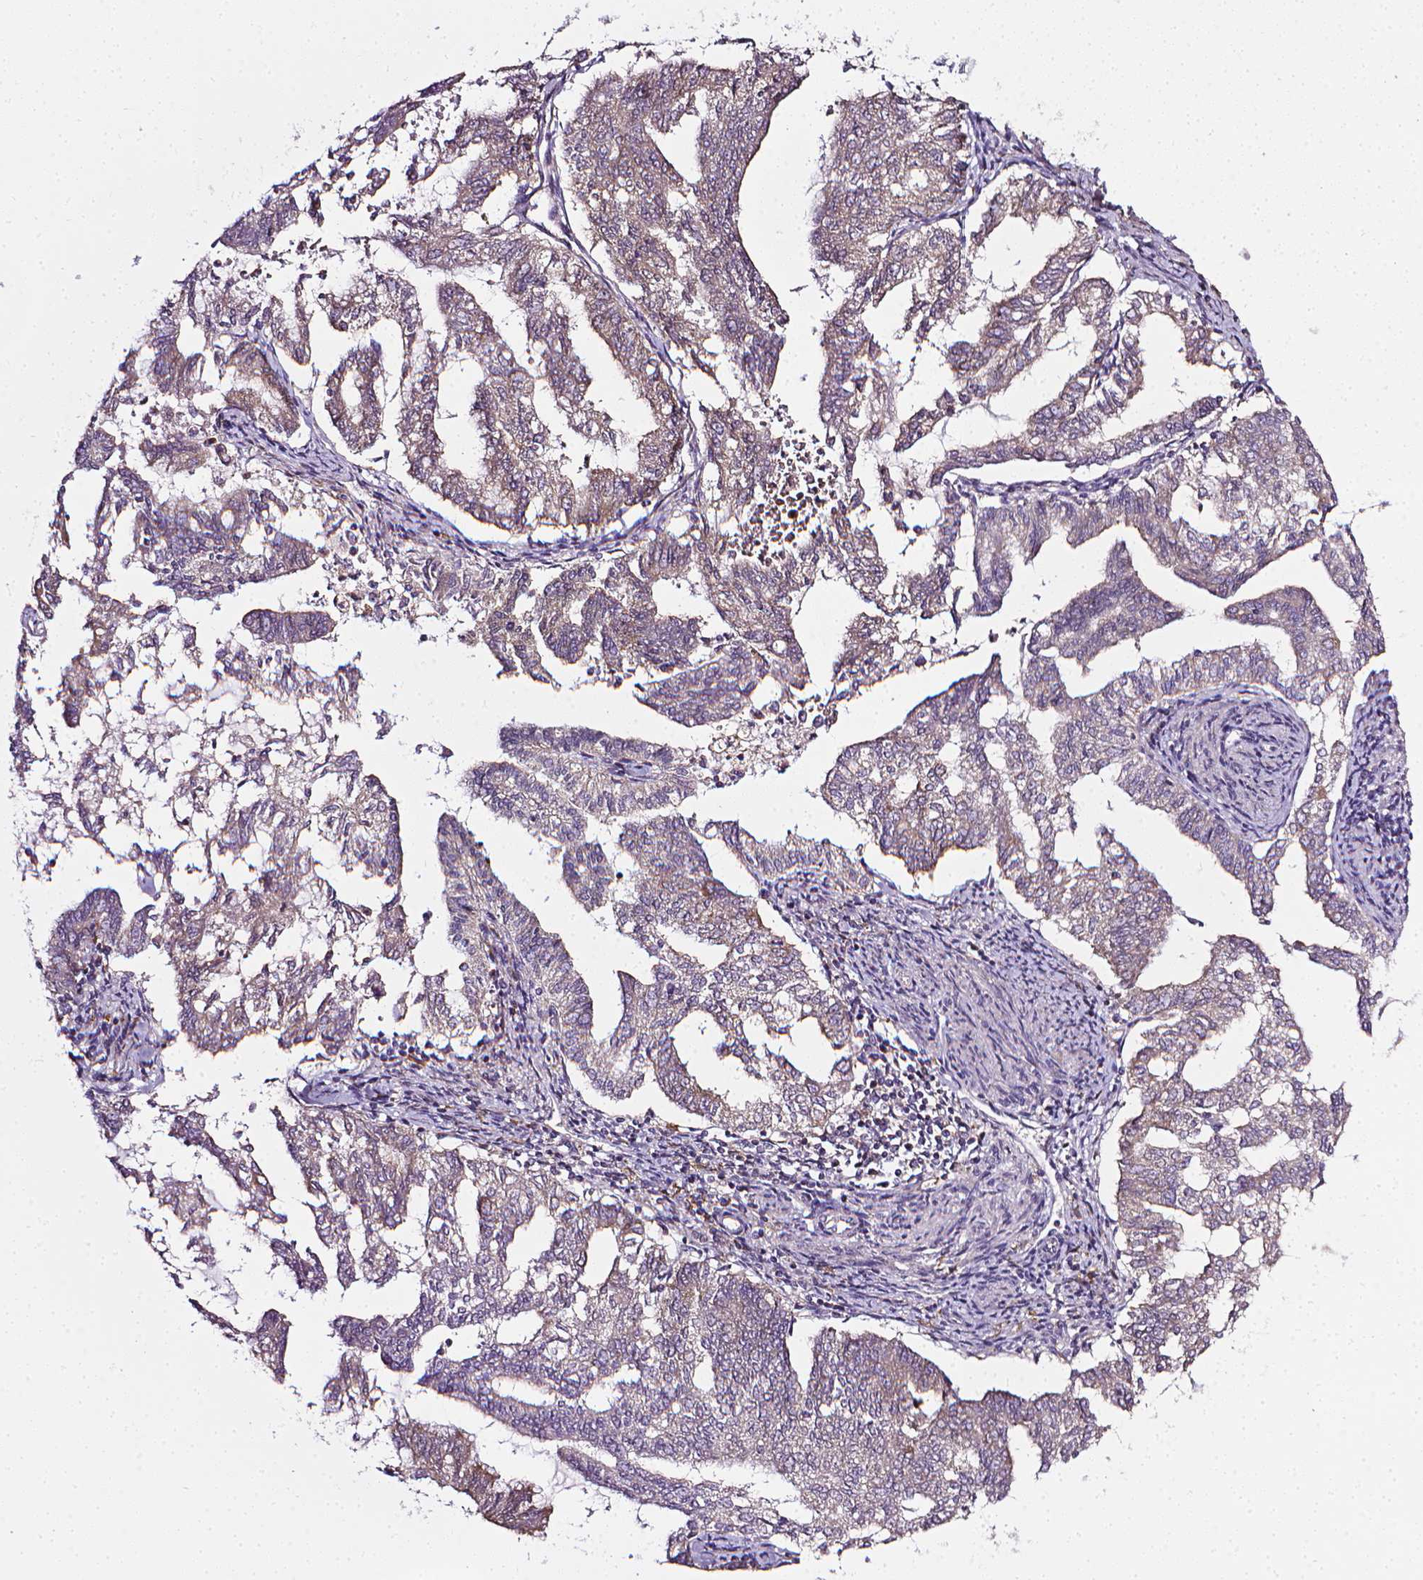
{"staining": {"intensity": "weak", "quantity": ">75%", "location": "cytoplasmic/membranous"}, "tissue": "endometrial cancer", "cell_type": "Tumor cells", "image_type": "cancer", "snomed": [{"axis": "morphology", "description": "Adenocarcinoma, NOS"}, {"axis": "topography", "description": "Endometrium"}], "caption": "Protein expression analysis of human endometrial cancer (adenocarcinoma) reveals weak cytoplasmic/membranous staining in about >75% of tumor cells. (Brightfield microscopy of DAB IHC at high magnification).", "gene": "PRAG1", "patient": {"sex": "female", "age": 79}}